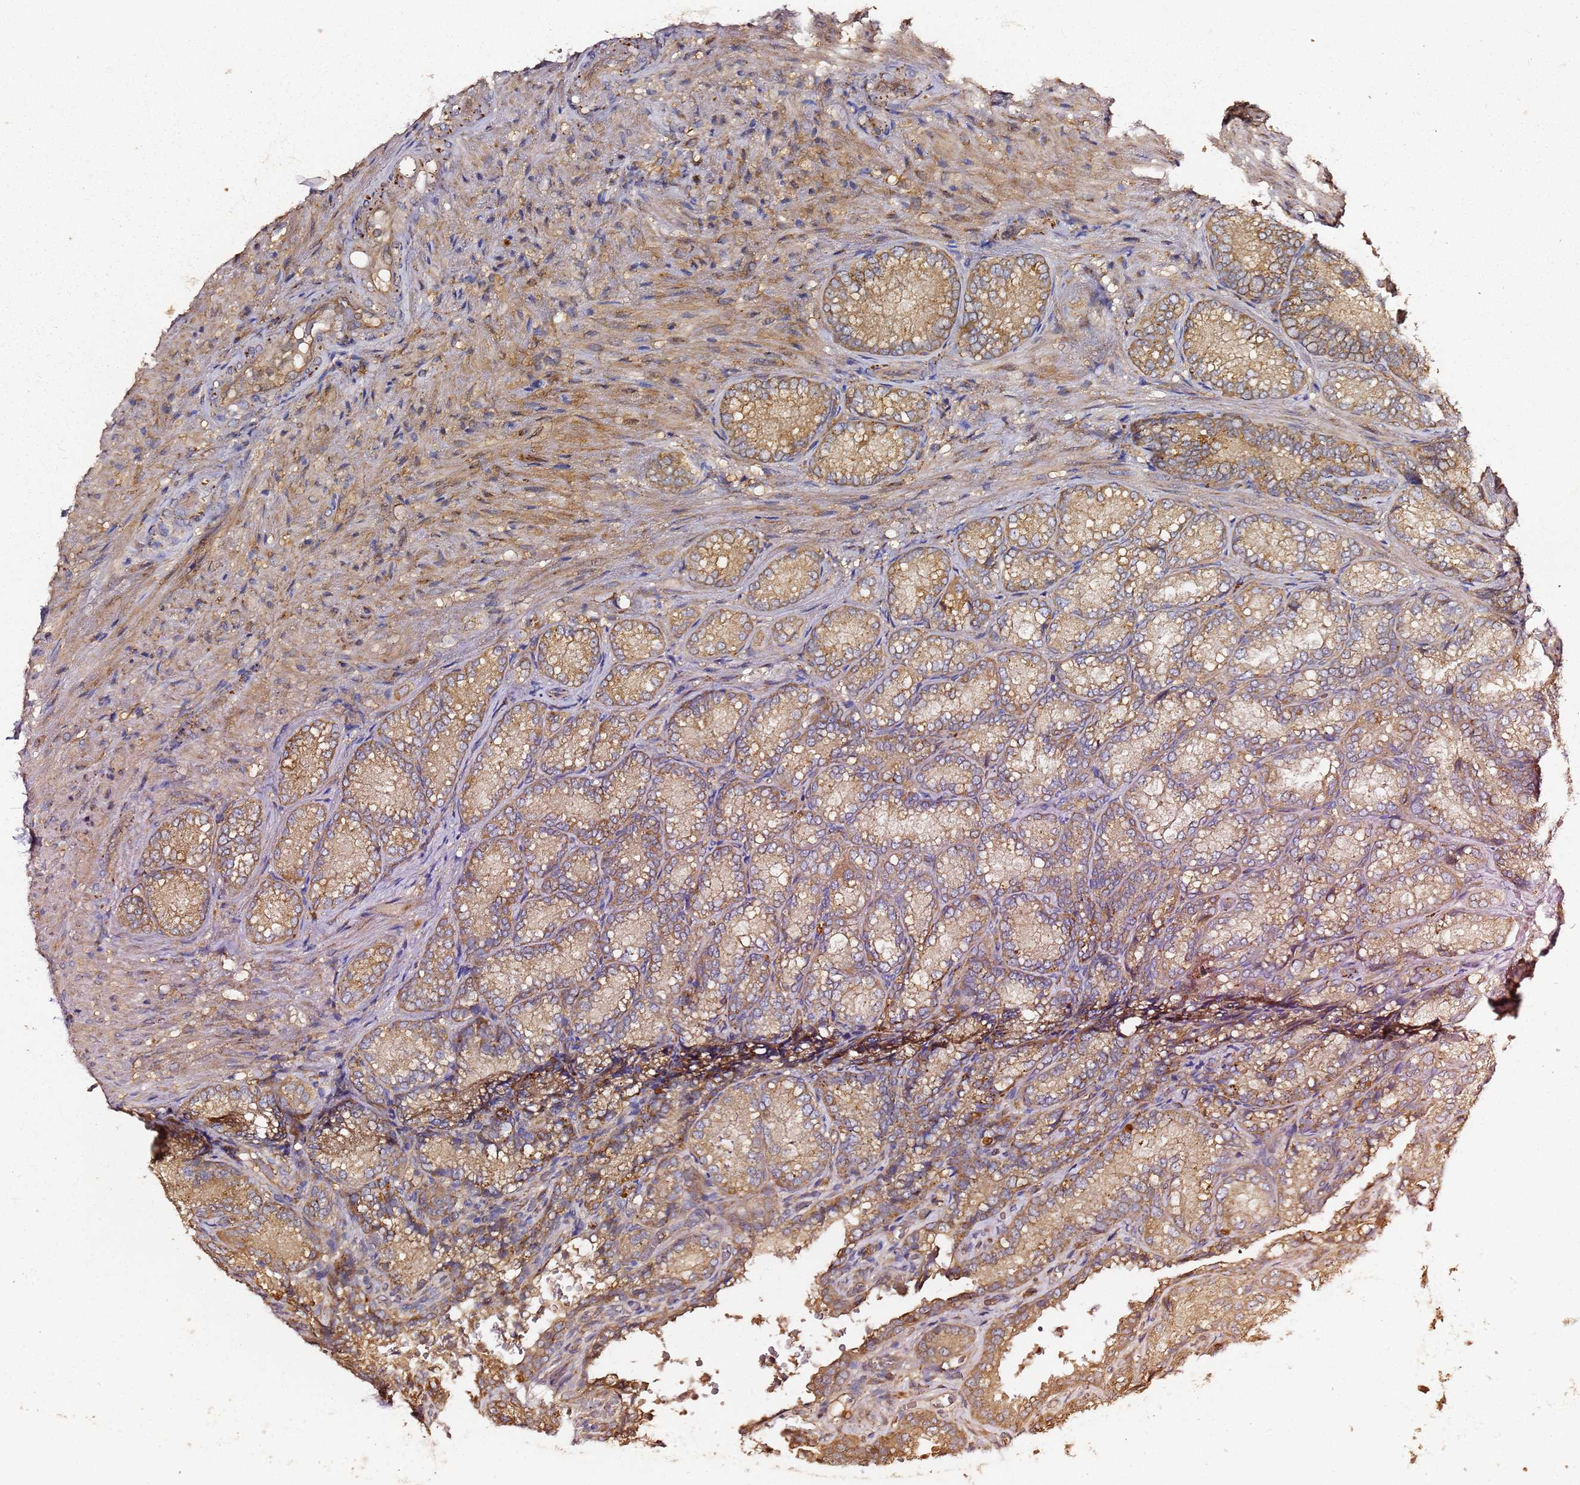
{"staining": {"intensity": "moderate", "quantity": ">75%", "location": "cytoplasmic/membranous"}, "tissue": "seminal vesicle", "cell_type": "Glandular cells", "image_type": "normal", "snomed": [{"axis": "morphology", "description": "Normal tissue, NOS"}, {"axis": "topography", "description": "Seminal veicle"}], "caption": "The immunohistochemical stain highlights moderate cytoplasmic/membranous positivity in glandular cells of normal seminal vesicle.", "gene": "SCGB2B2", "patient": {"sex": "male", "age": 58}}